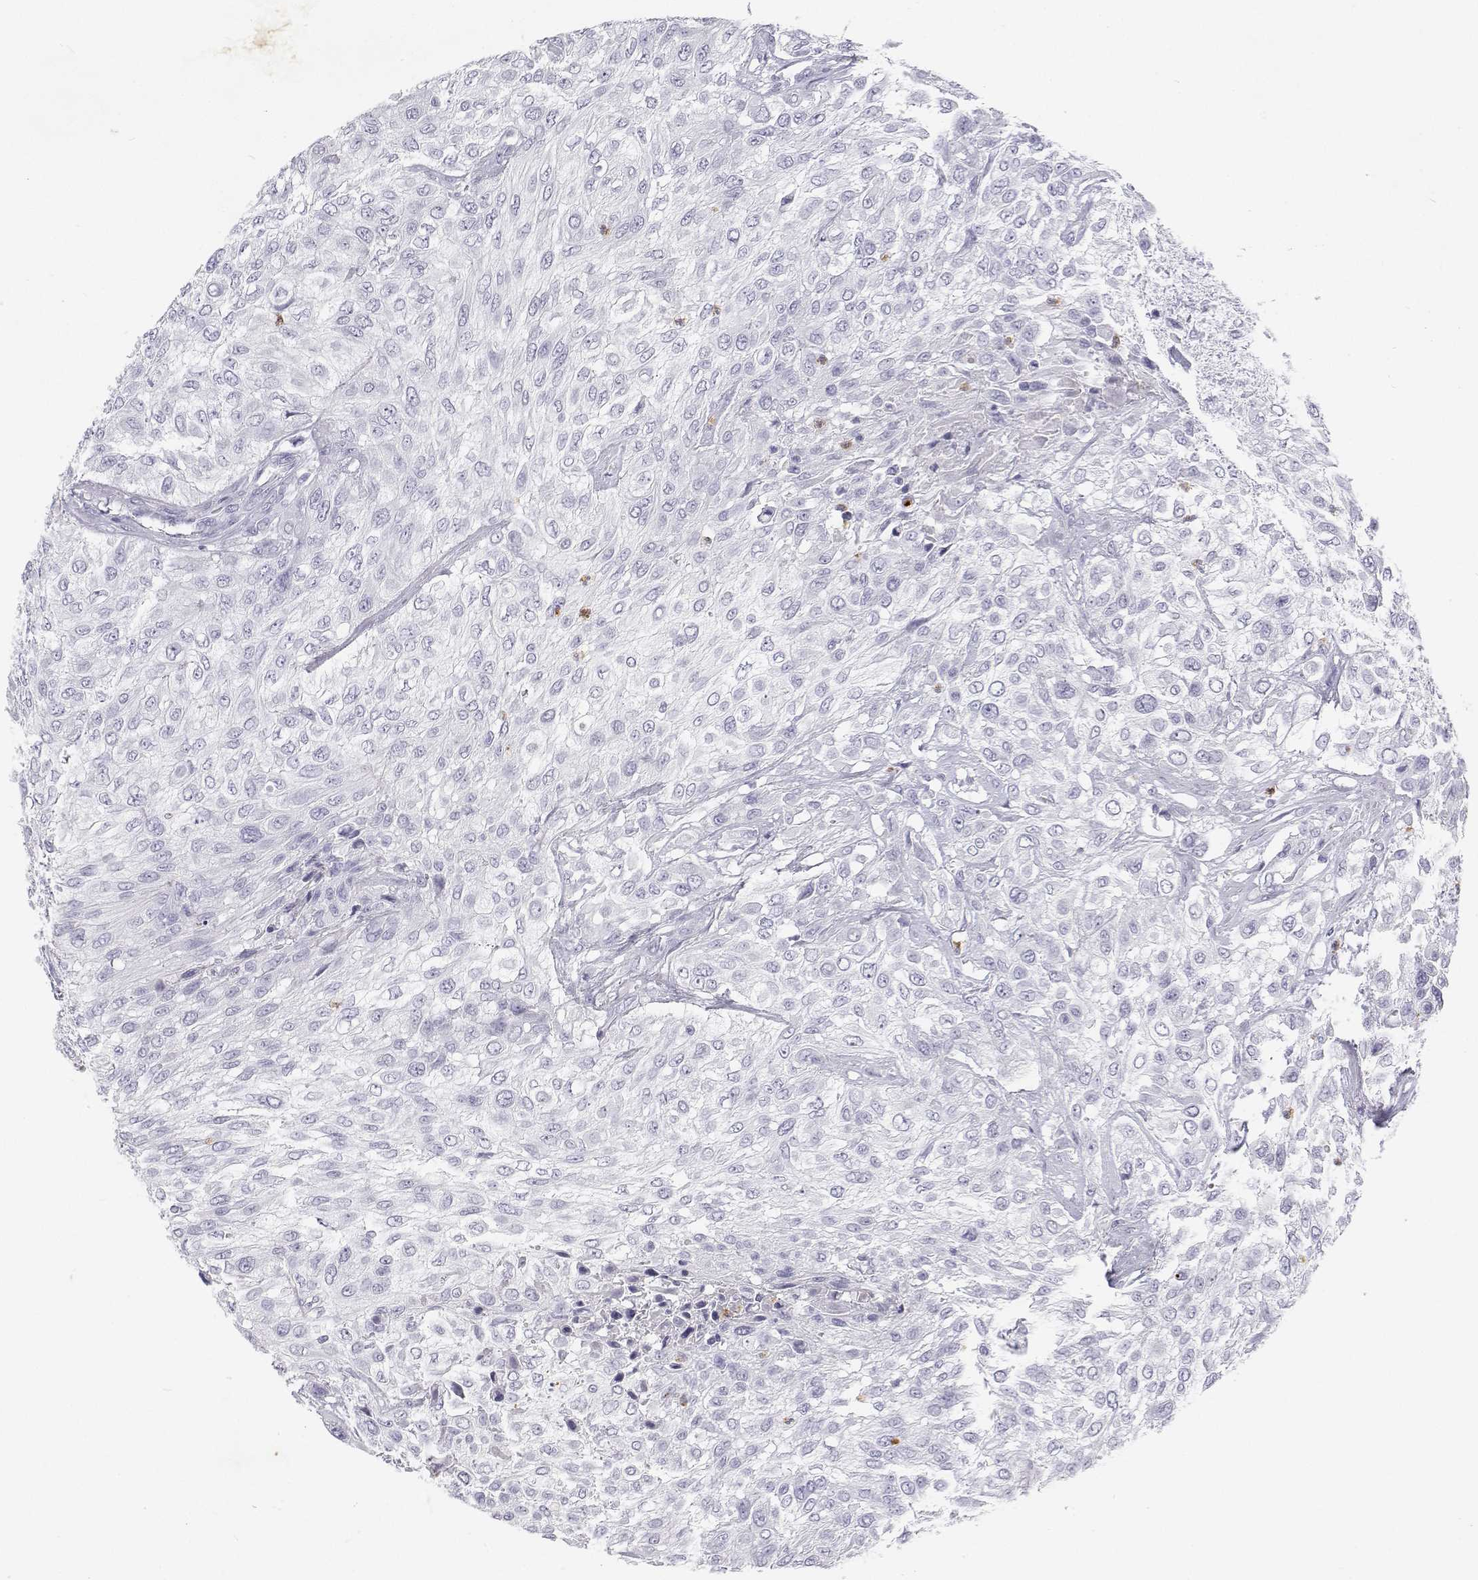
{"staining": {"intensity": "negative", "quantity": "none", "location": "none"}, "tissue": "urothelial cancer", "cell_type": "Tumor cells", "image_type": "cancer", "snomed": [{"axis": "morphology", "description": "Urothelial carcinoma, High grade"}, {"axis": "topography", "description": "Urinary bladder"}], "caption": "This micrograph is of urothelial cancer stained with immunohistochemistry to label a protein in brown with the nuclei are counter-stained blue. There is no expression in tumor cells.", "gene": "SFTPB", "patient": {"sex": "male", "age": 57}}